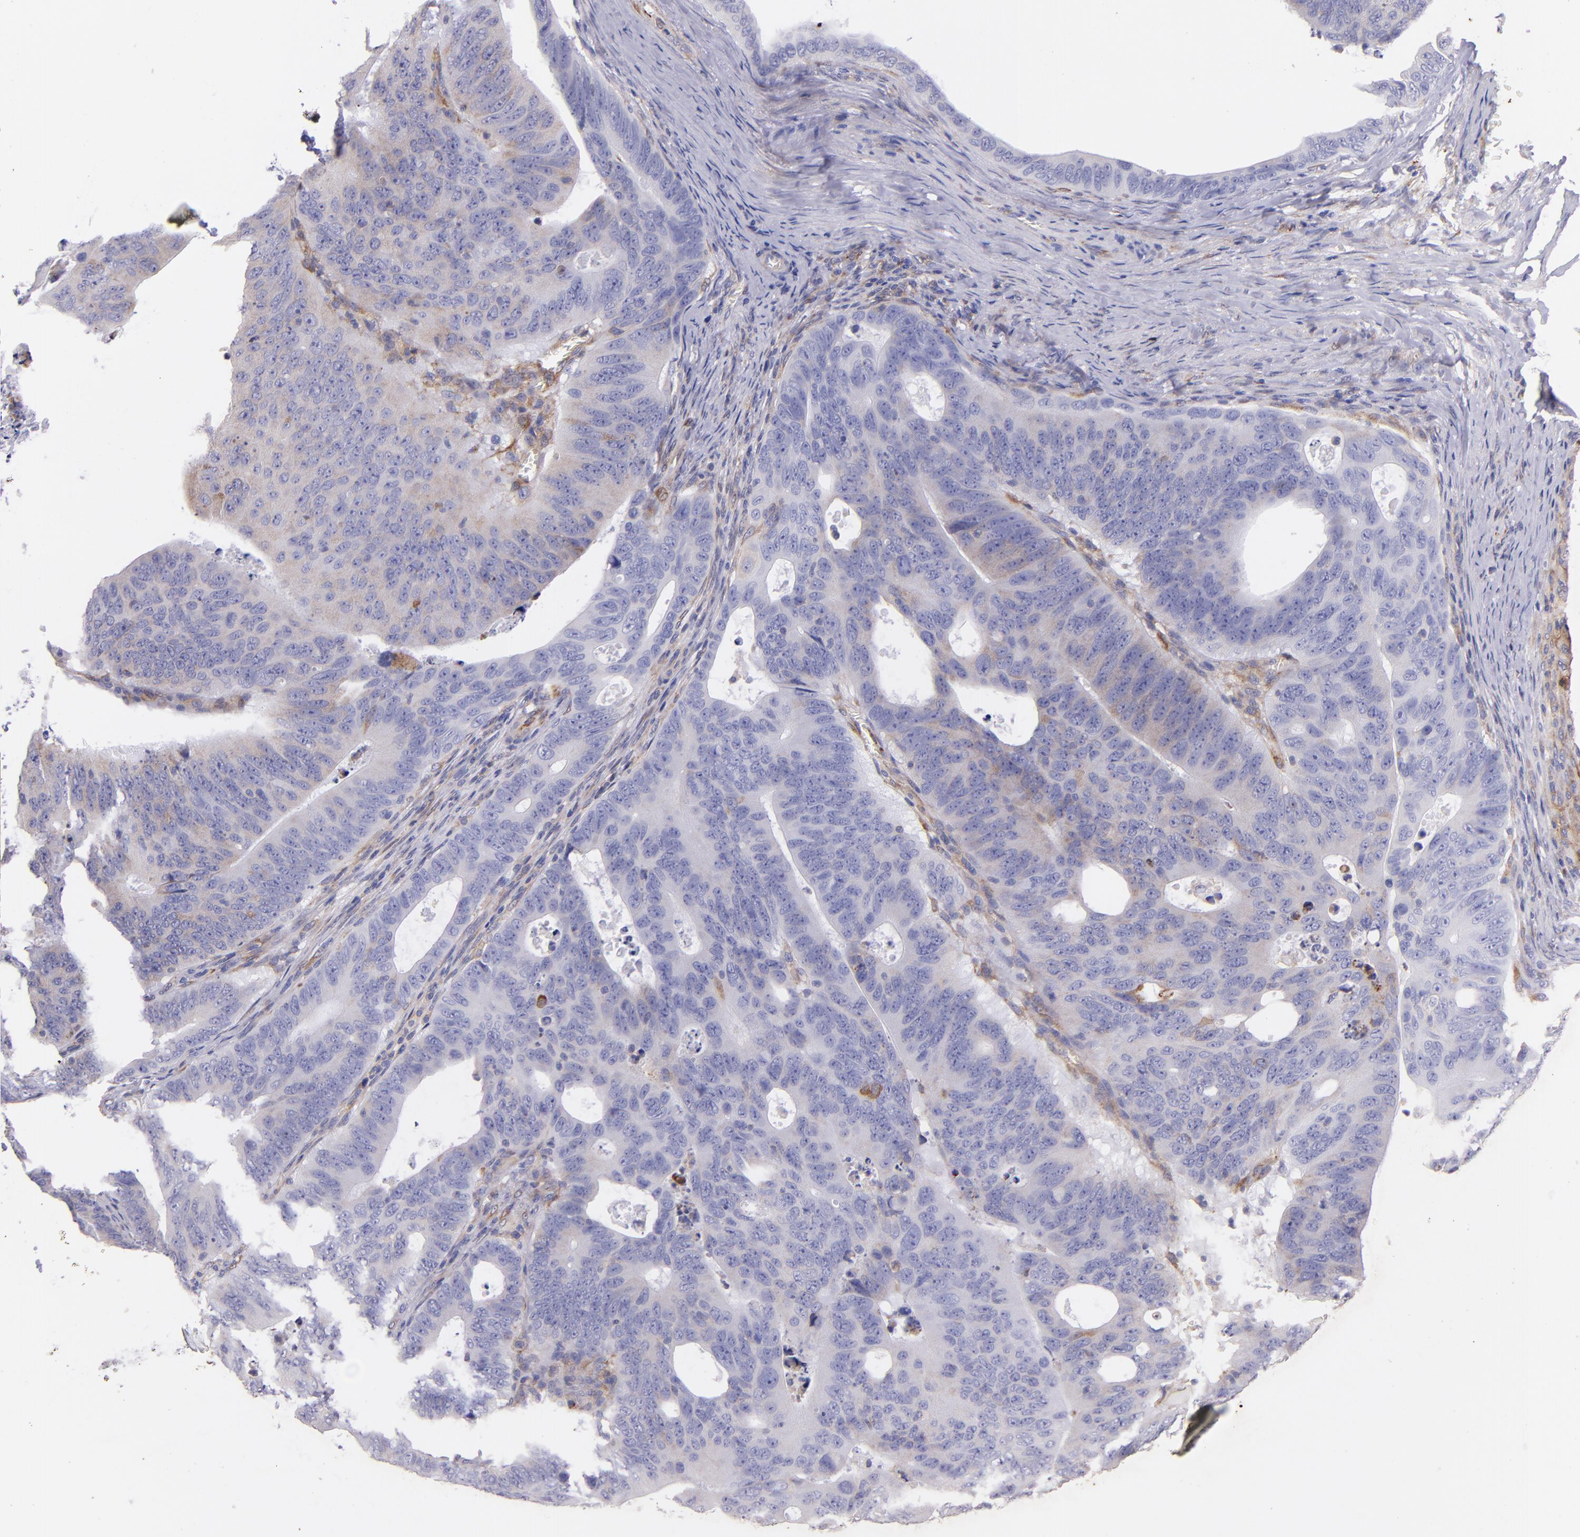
{"staining": {"intensity": "weak", "quantity": "<25%", "location": "cytoplasmic/membranous"}, "tissue": "colorectal cancer", "cell_type": "Tumor cells", "image_type": "cancer", "snomed": [{"axis": "morphology", "description": "Adenocarcinoma, NOS"}, {"axis": "topography", "description": "Colon"}], "caption": "Human adenocarcinoma (colorectal) stained for a protein using immunohistochemistry (IHC) exhibits no positivity in tumor cells.", "gene": "RET", "patient": {"sex": "female", "age": 55}}